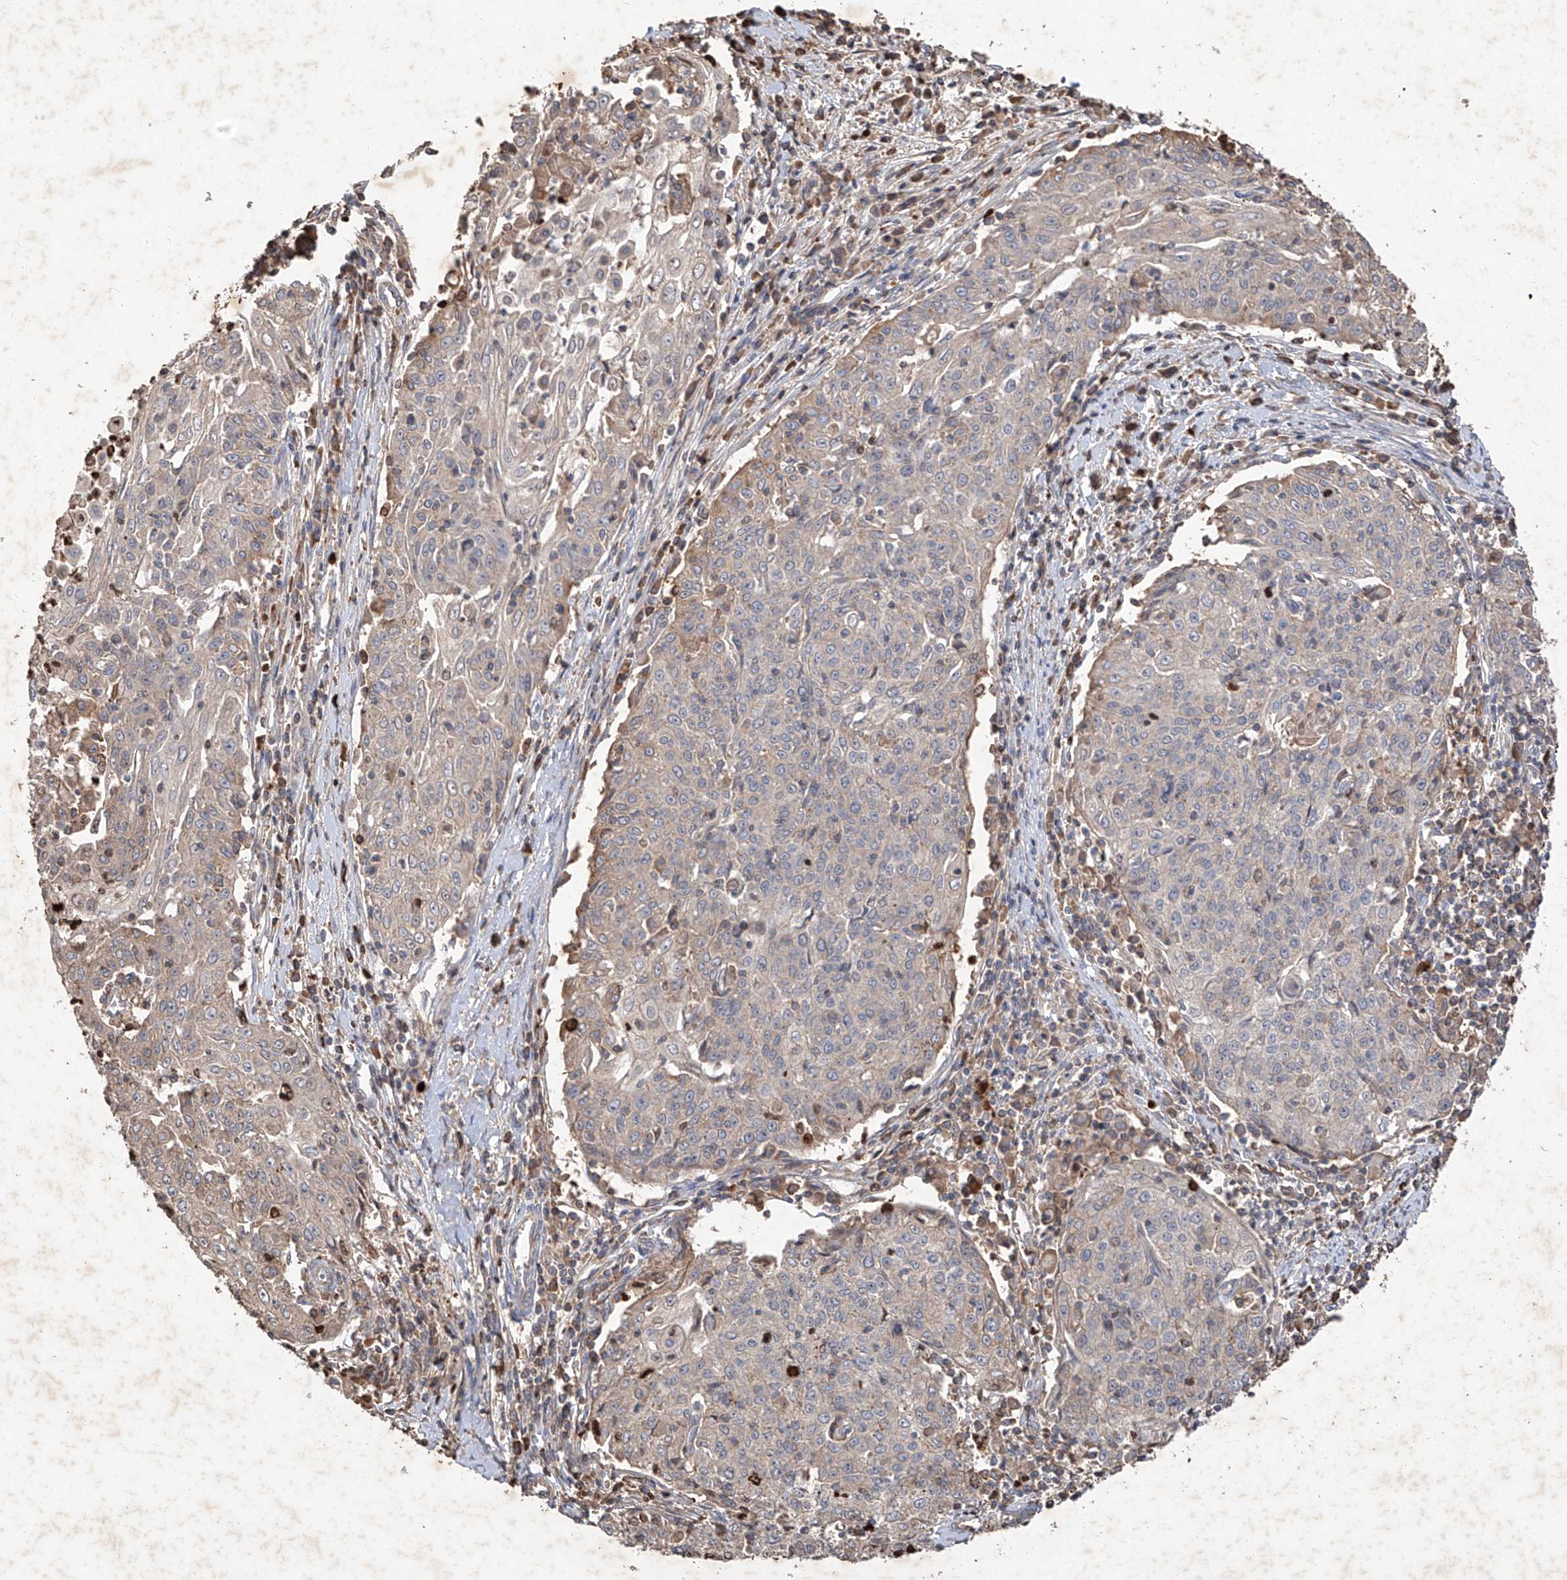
{"staining": {"intensity": "weak", "quantity": "<25%", "location": "cytoplasmic/membranous"}, "tissue": "cervical cancer", "cell_type": "Tumor cells", "image_type": "cancer", "snomed": [{"axis": "morphology", "description": "Squamous cell carcinoma, NOS"}, {"axis": "topography", "description": "Cervix"}], "caption": "The IHC histopathology image has no significant staining in tumor cells of squamous cell carcinoma (cervical) tissue.", "gene": "EDN1", "patient": {"sex": "female", "age": 48}}